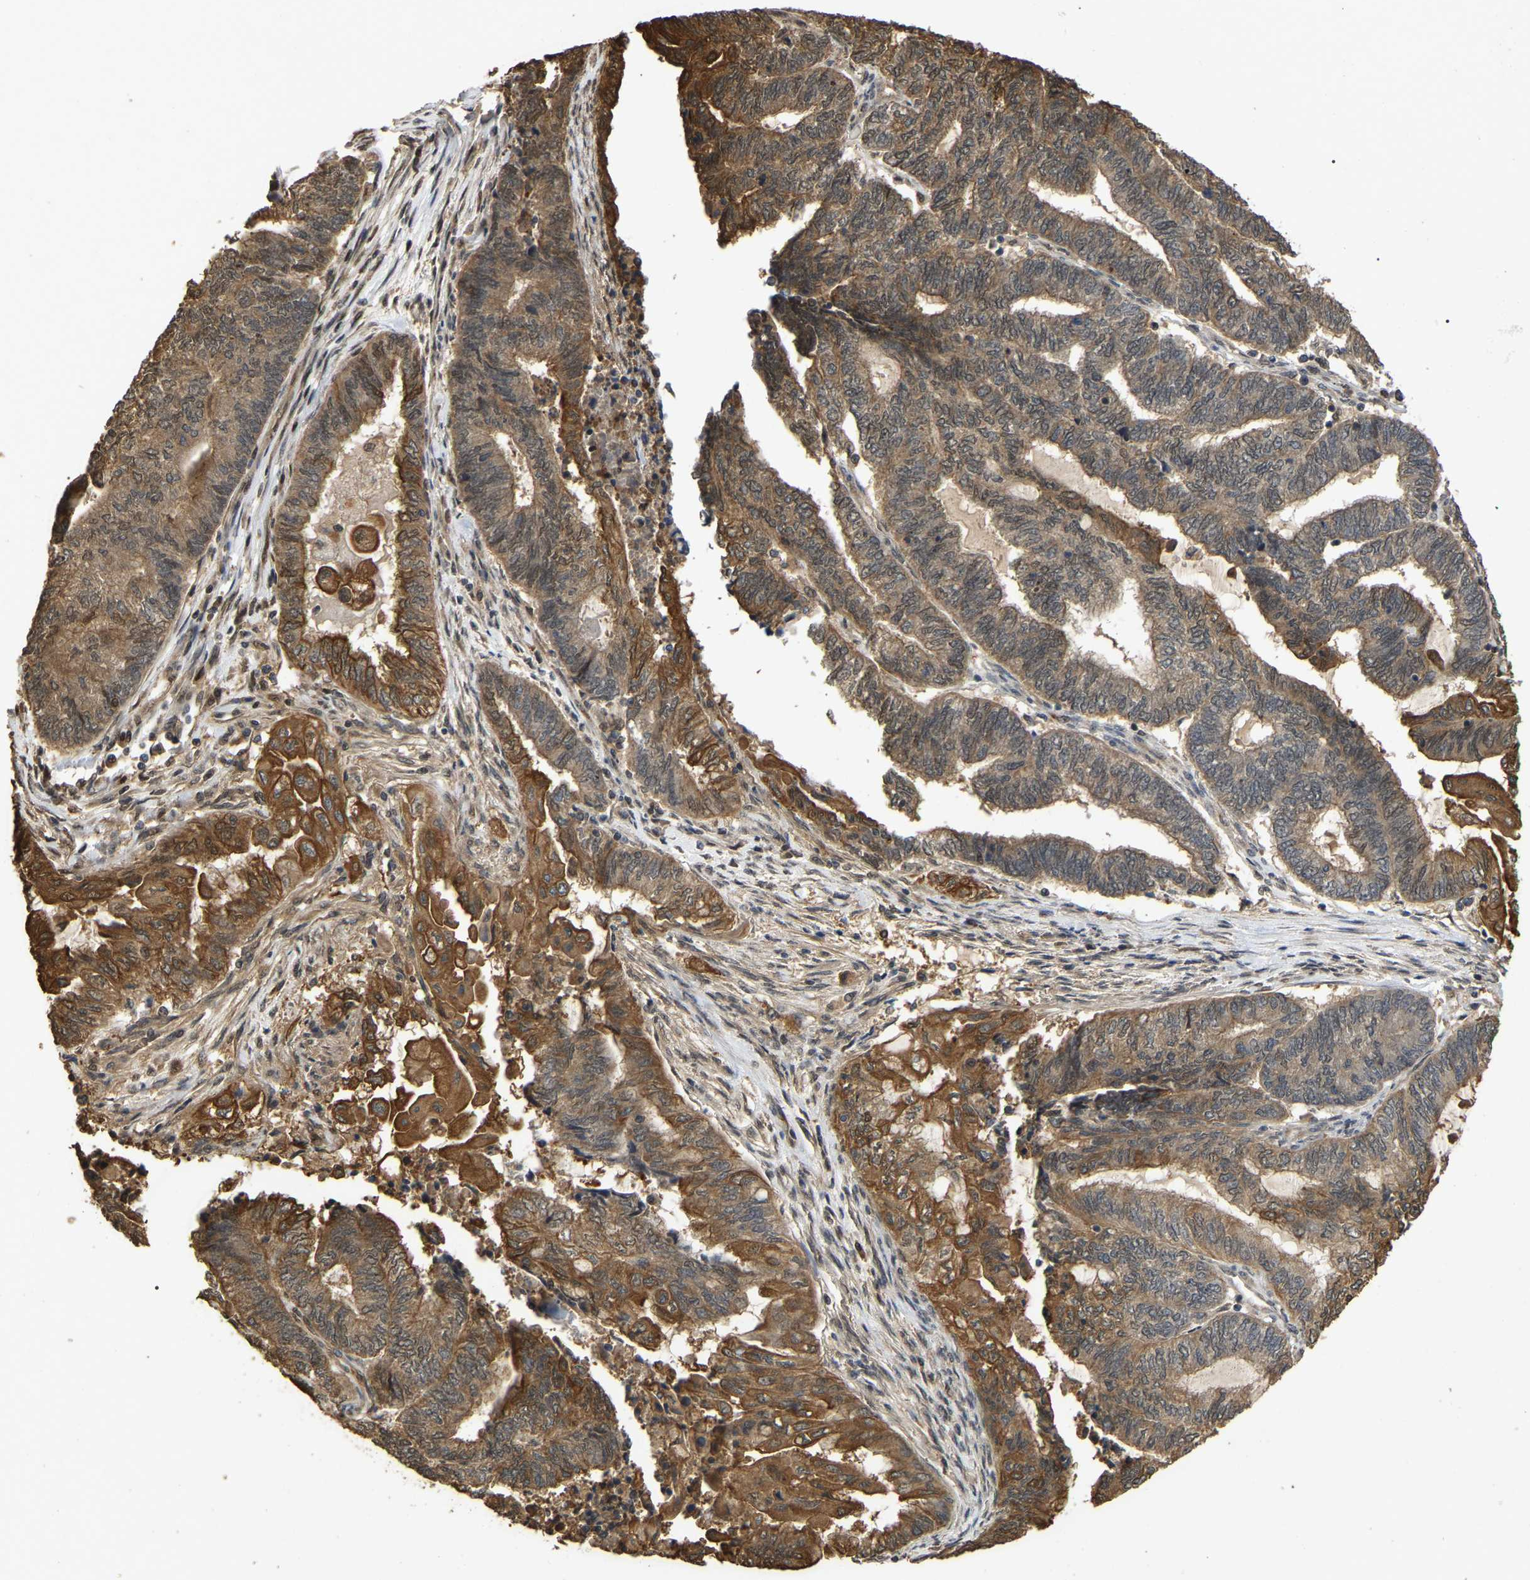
{"staining": {"intensity": "moderate", "quantity": "25%-75%", "location": "cytoplasmic/membranous"}, "tissue": "endometrial cancer", "cell_type": "Tumor cells", "image_type": "cancer", "snomed": [{"axis": "morphology", "description": "Adenocarcinoma, NOS"}, {"axis": "topography", "description": "Uterus"}, {"axis": "topography", "description": "Endometrium"}], "caption": "A photomicrograph of adenocarcinoma (endometrial) stained for a protein displays moderate cytoplasmic/membranous brown staining in tumor cells. The staining was performed using DAB to visualize the protein expression in brown, while the nuclei were stained in blue with hematoxylin (Magnification: 20x).", "gene": "FAM219A", "patient": {"sex": "female", "age": 70}}